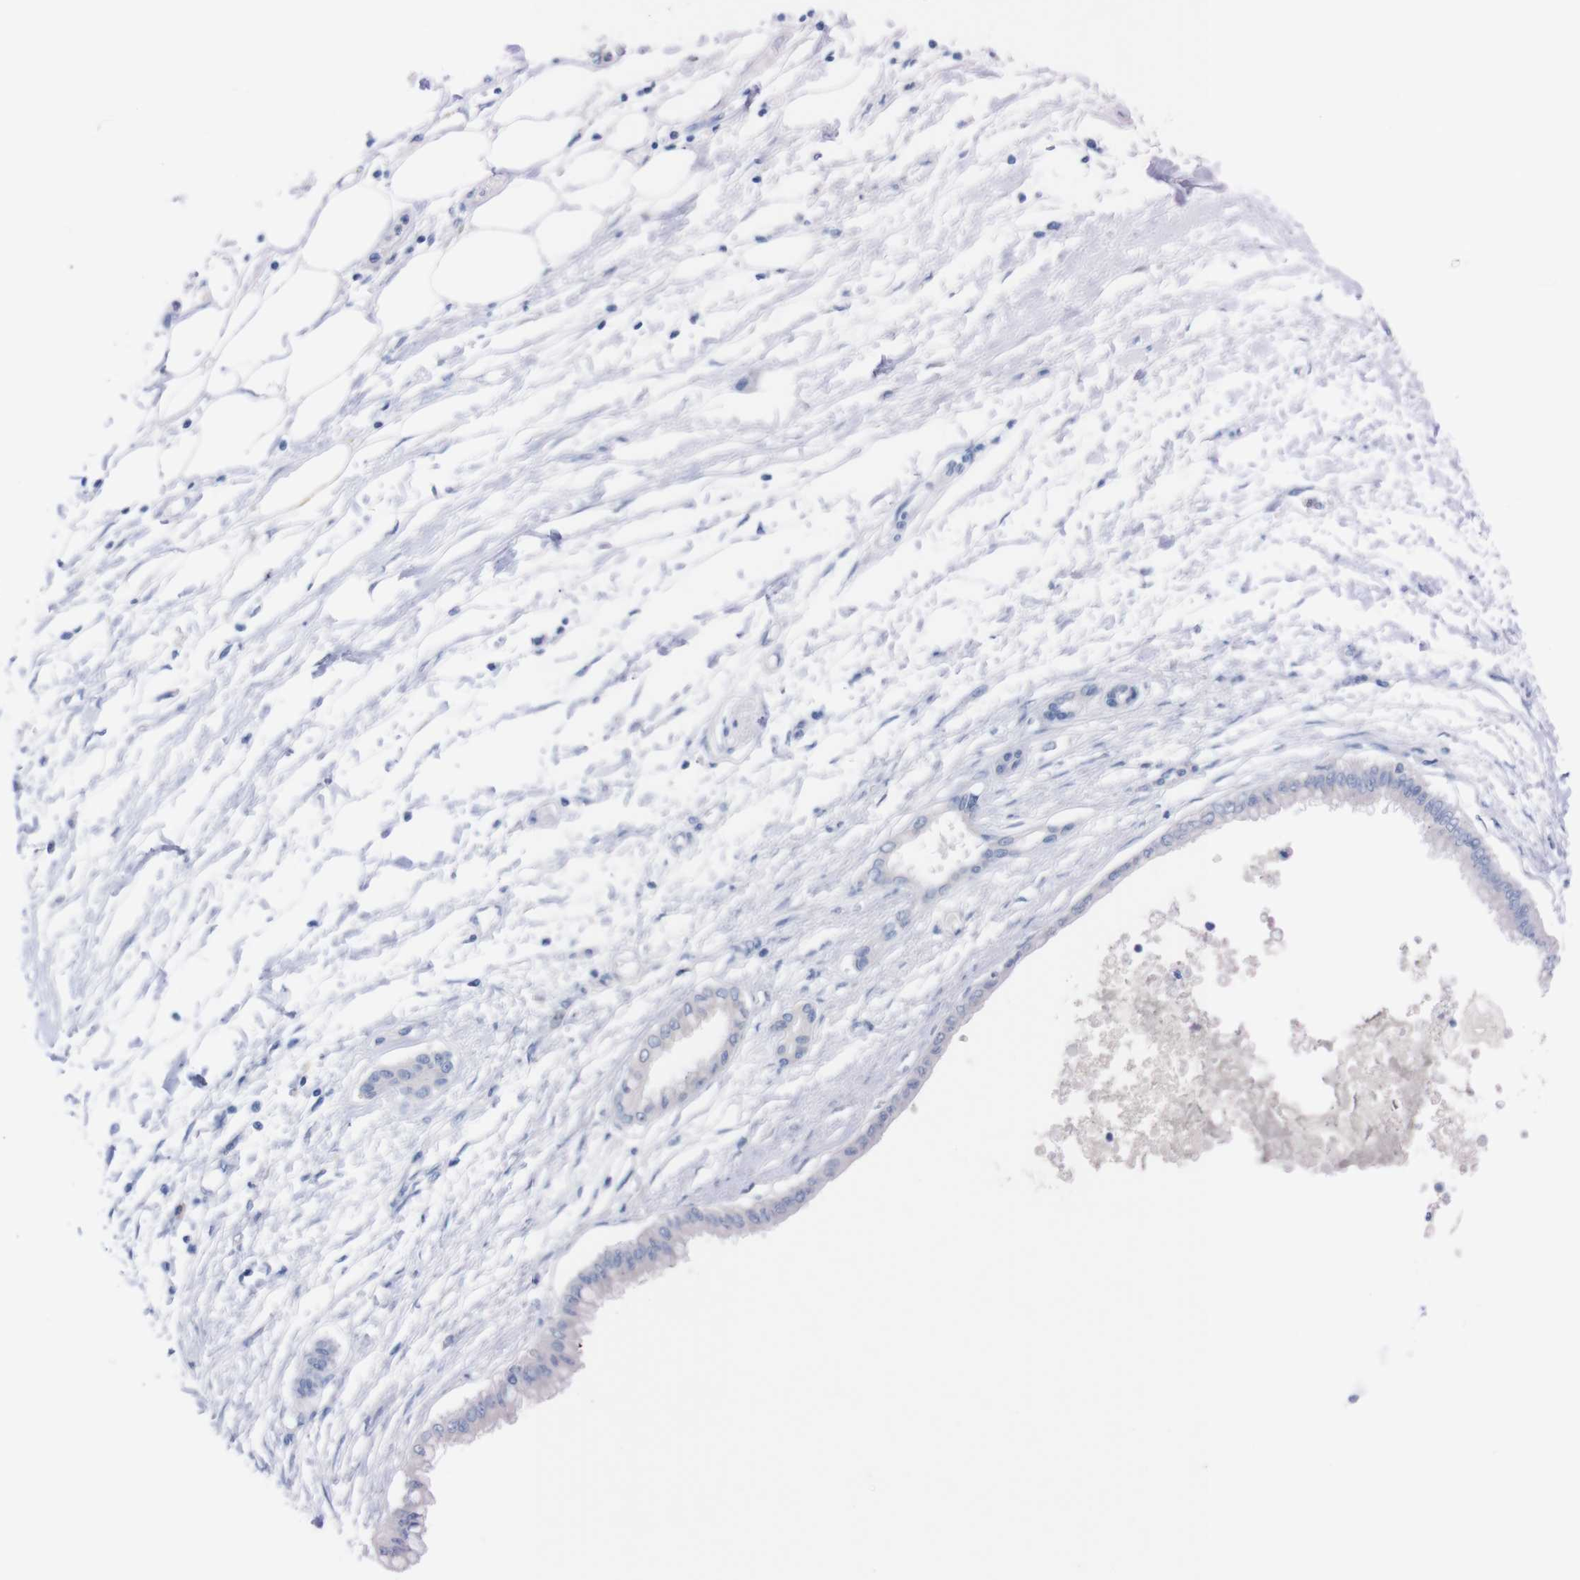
{"staining": {"intensity": "negative", "quantity": "none", "location": "none"}, "tissue": "pancreatic cancer", "cell_type": "Tumor cells", "image_type": "cancer", "snomed": [{"axis": "morphology", "description": "Adenocarcinoma, NOS"}, {"axis": "topography", "description": "Pancreas"}], "caption": "A high-resolution histopathology image shows IHC staining of adenocarcinoma (pancreatic), which shows no significant expression in tumor cells.", "gene": "TMEM243", "patient": {"sex": "male", "age": 56}}